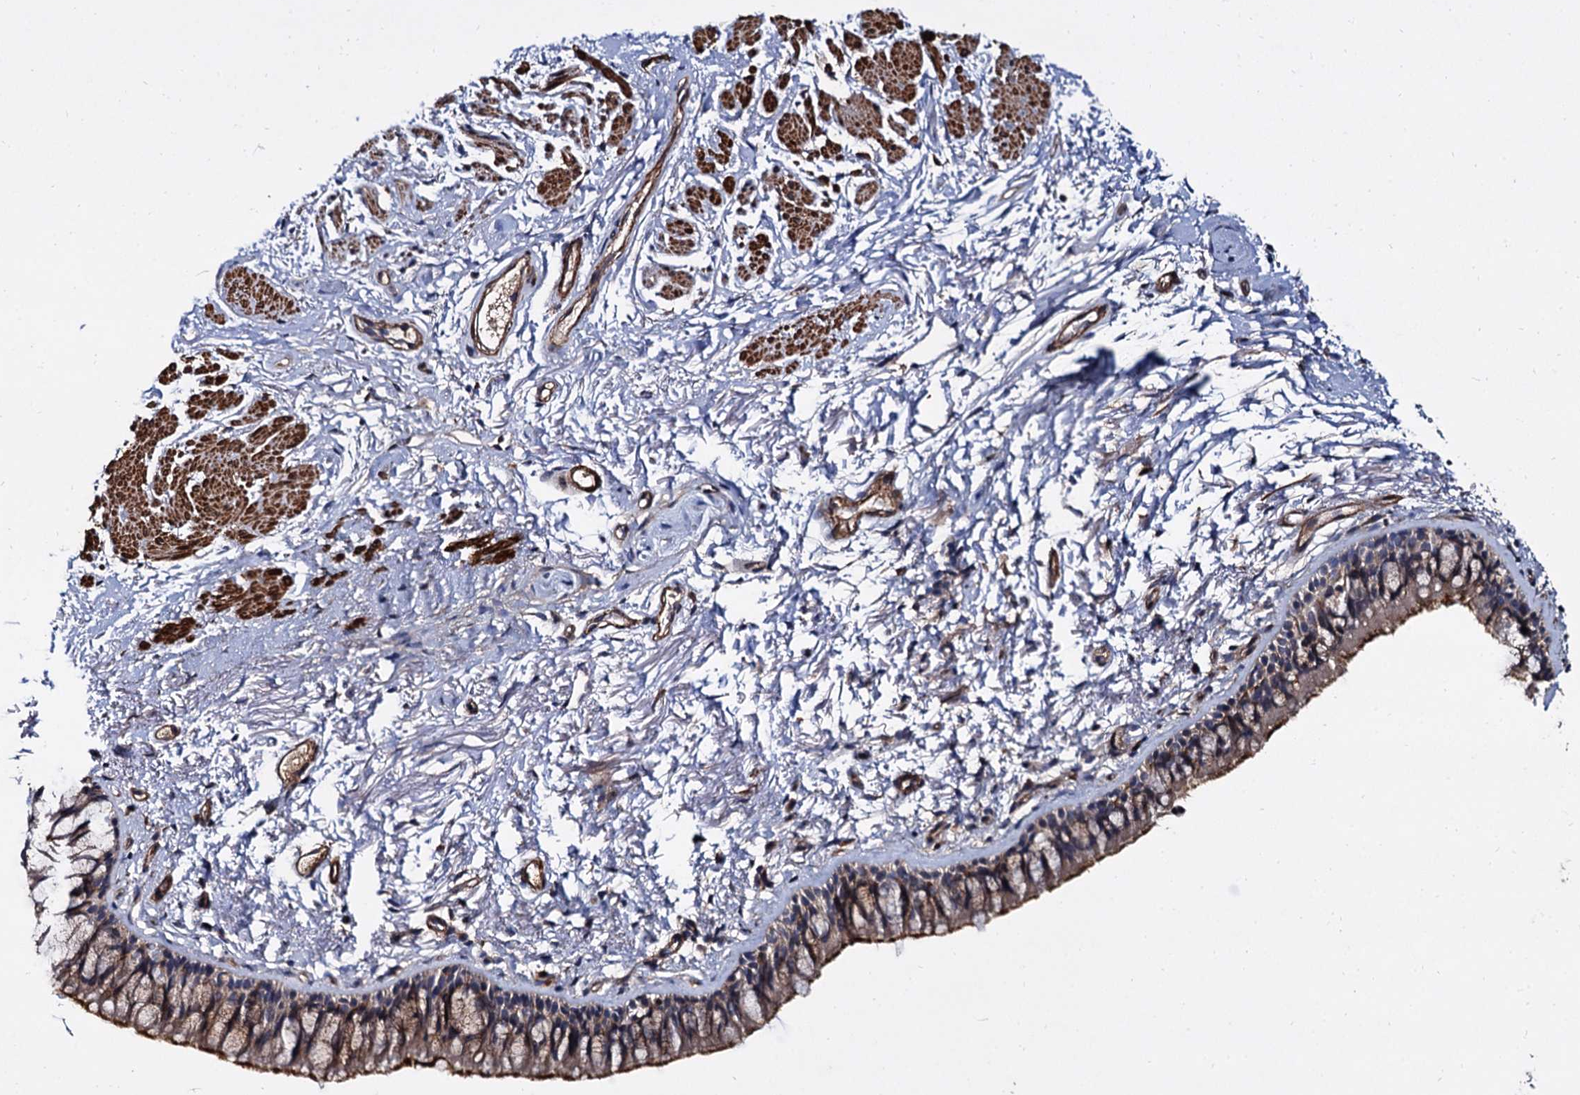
{"staining": {"intensity": "moderate", "quantity": "25%-75%", "location": "cytoplasmic/membranous"}, "tissue": "bronchus", "cell_type": "Respiratory epithelial cells", "image_type": "normal", "snomed": [{"axis": "morphology", "description": "Normal tissue, NOS"}, {"axis": "topography", "description": "Cartilage tissue"}, {"axis": "topography", "description": "Bronchus"}], "caption": "Immunohistochemical staining of benign bronchus shows moderate cytoplasmic/membranous protein staining in about 25%-75% of respiratory epithelial cells.", "gene": "ISM2", "patient": {"sex": "female", "age": 73}}